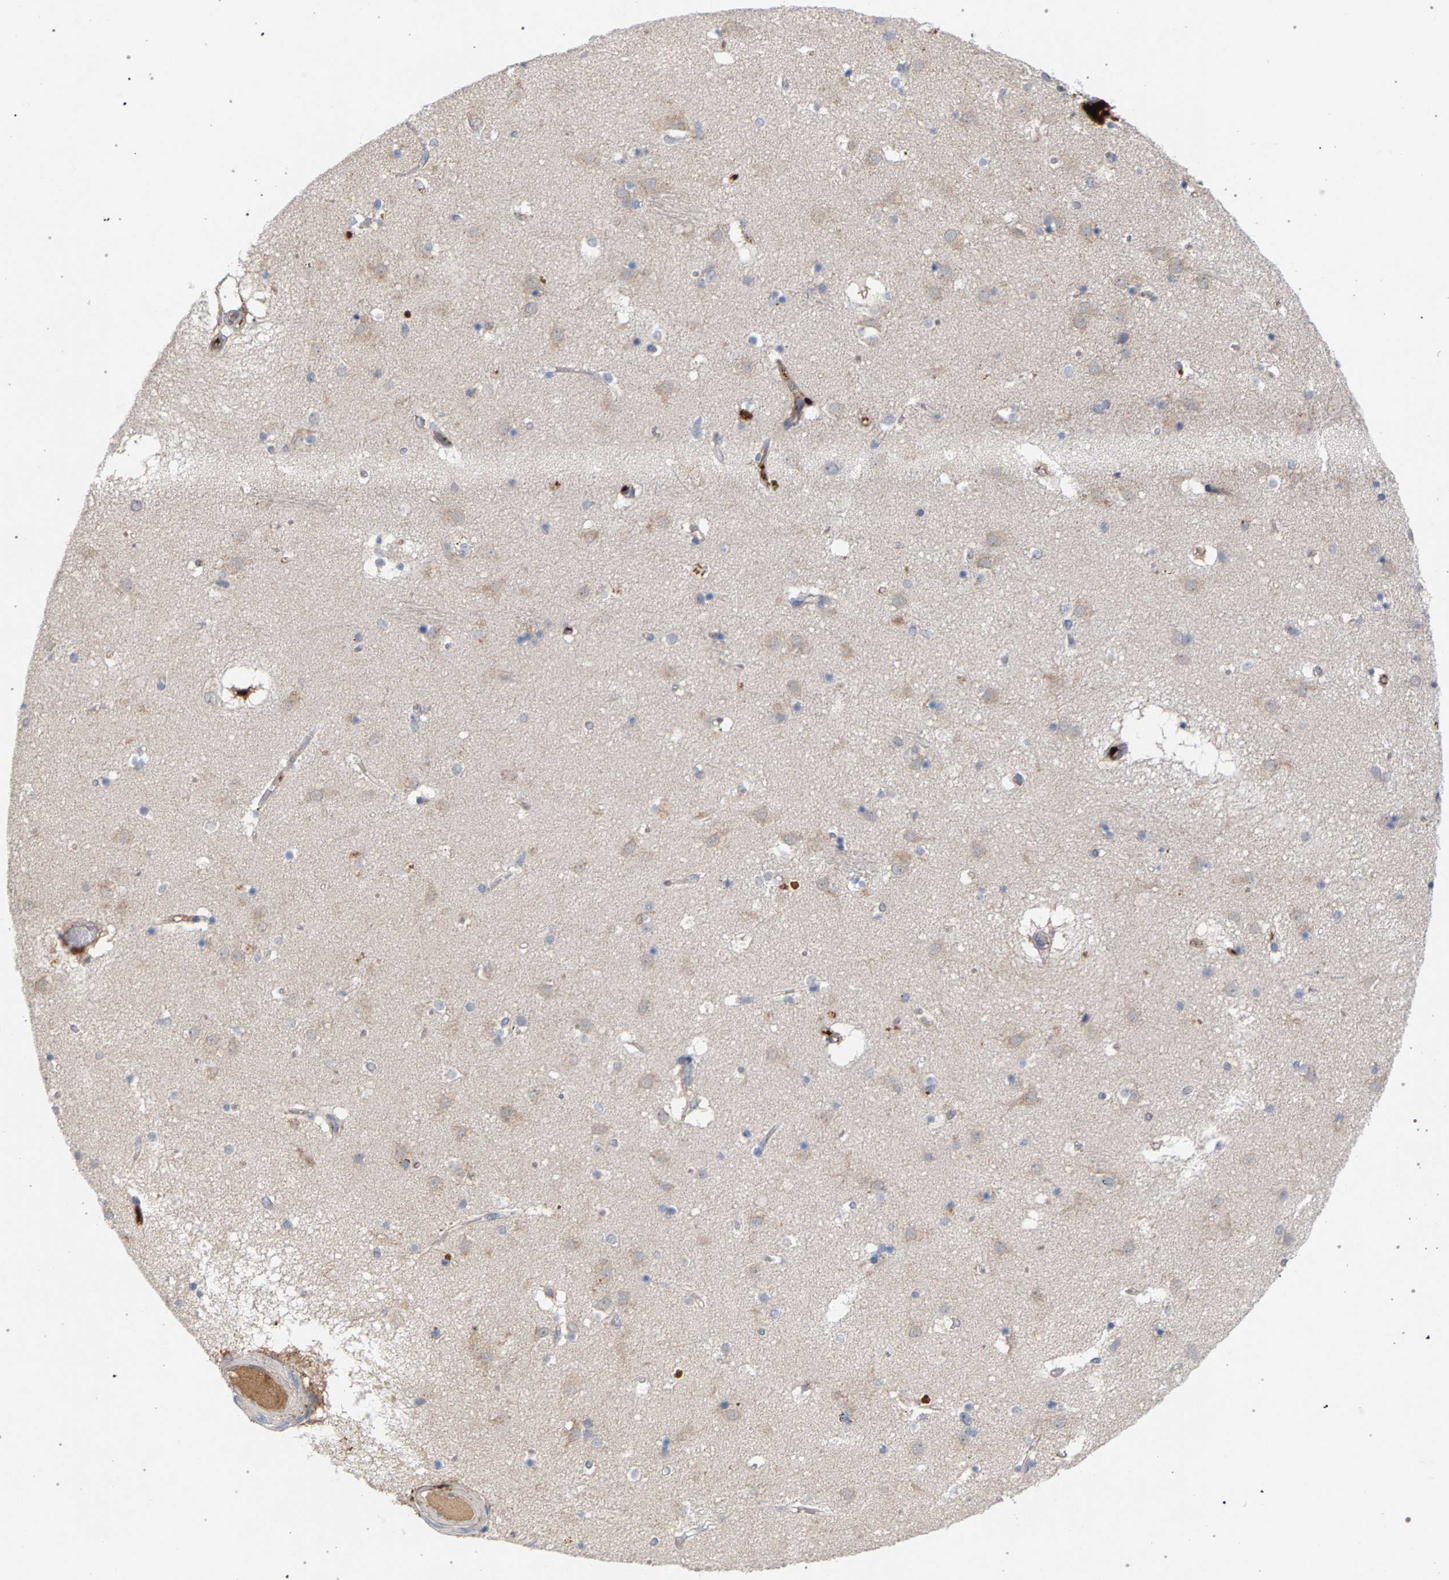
{"staining": {"intensity": "negative", "quantity": "none", "location": "none"}, "tissue": "caudate", "cell_type": "Glial cells", "image_type": "normal", "snomed": [{"axis": "morphology", "description": "Normal tissue, NOS"}, {"axis": "topography", "description": "Lateral ventricle wall"}], "caption": "High magnification brightfield microscopy of benign caudate stained with DAB (3,3'-diaminobenzidine) (brown) and counterstained with hematoxylin (blue): glial cells show no significant staining. (Stains: DAB IHC with hematoxylin counter stain, Microscopy: brightfield microscopy at high magnification).", "gene": "MAMDC2", "patient": {"sex": "male", "age": 70}}